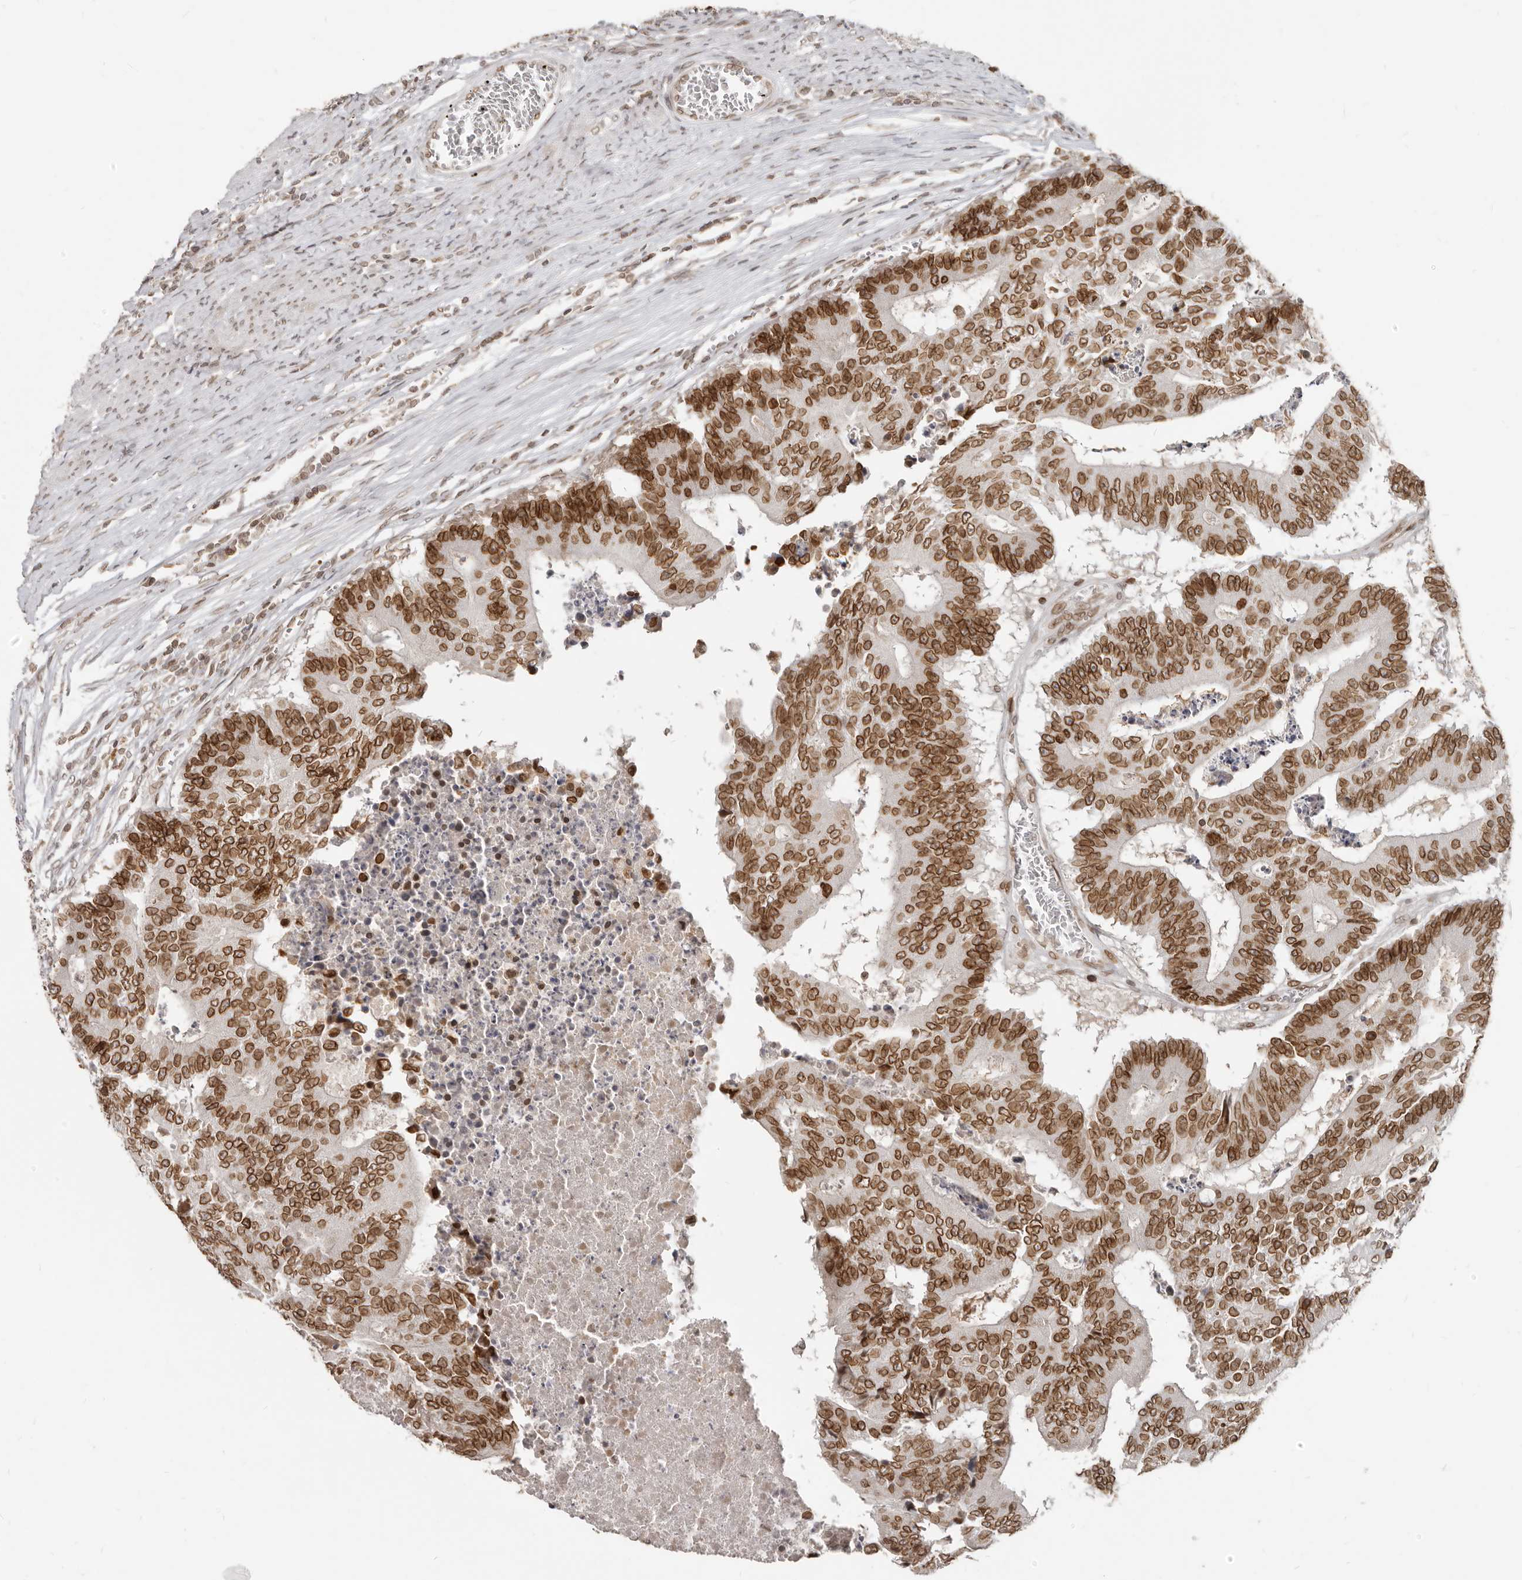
{"staining": {"intensity": "strong", "quantity": ">75%", "location": "nuclear"}, "tissue": "colorectal cancer", "cell_type": "Tumor cells", "image_type": "cancer", "snomed": [{"axis": "morphology", "description": "Adenocarcinoma, NOS"}, {"axis": "topography", "description": "Colon"}], "caption": "Adenocarcinoma (colorectal) stained with a protein marker exhibits strong staining in tumor cells.", "gene": "NUP153", "patient": {"sex": "male", "age": 87}}